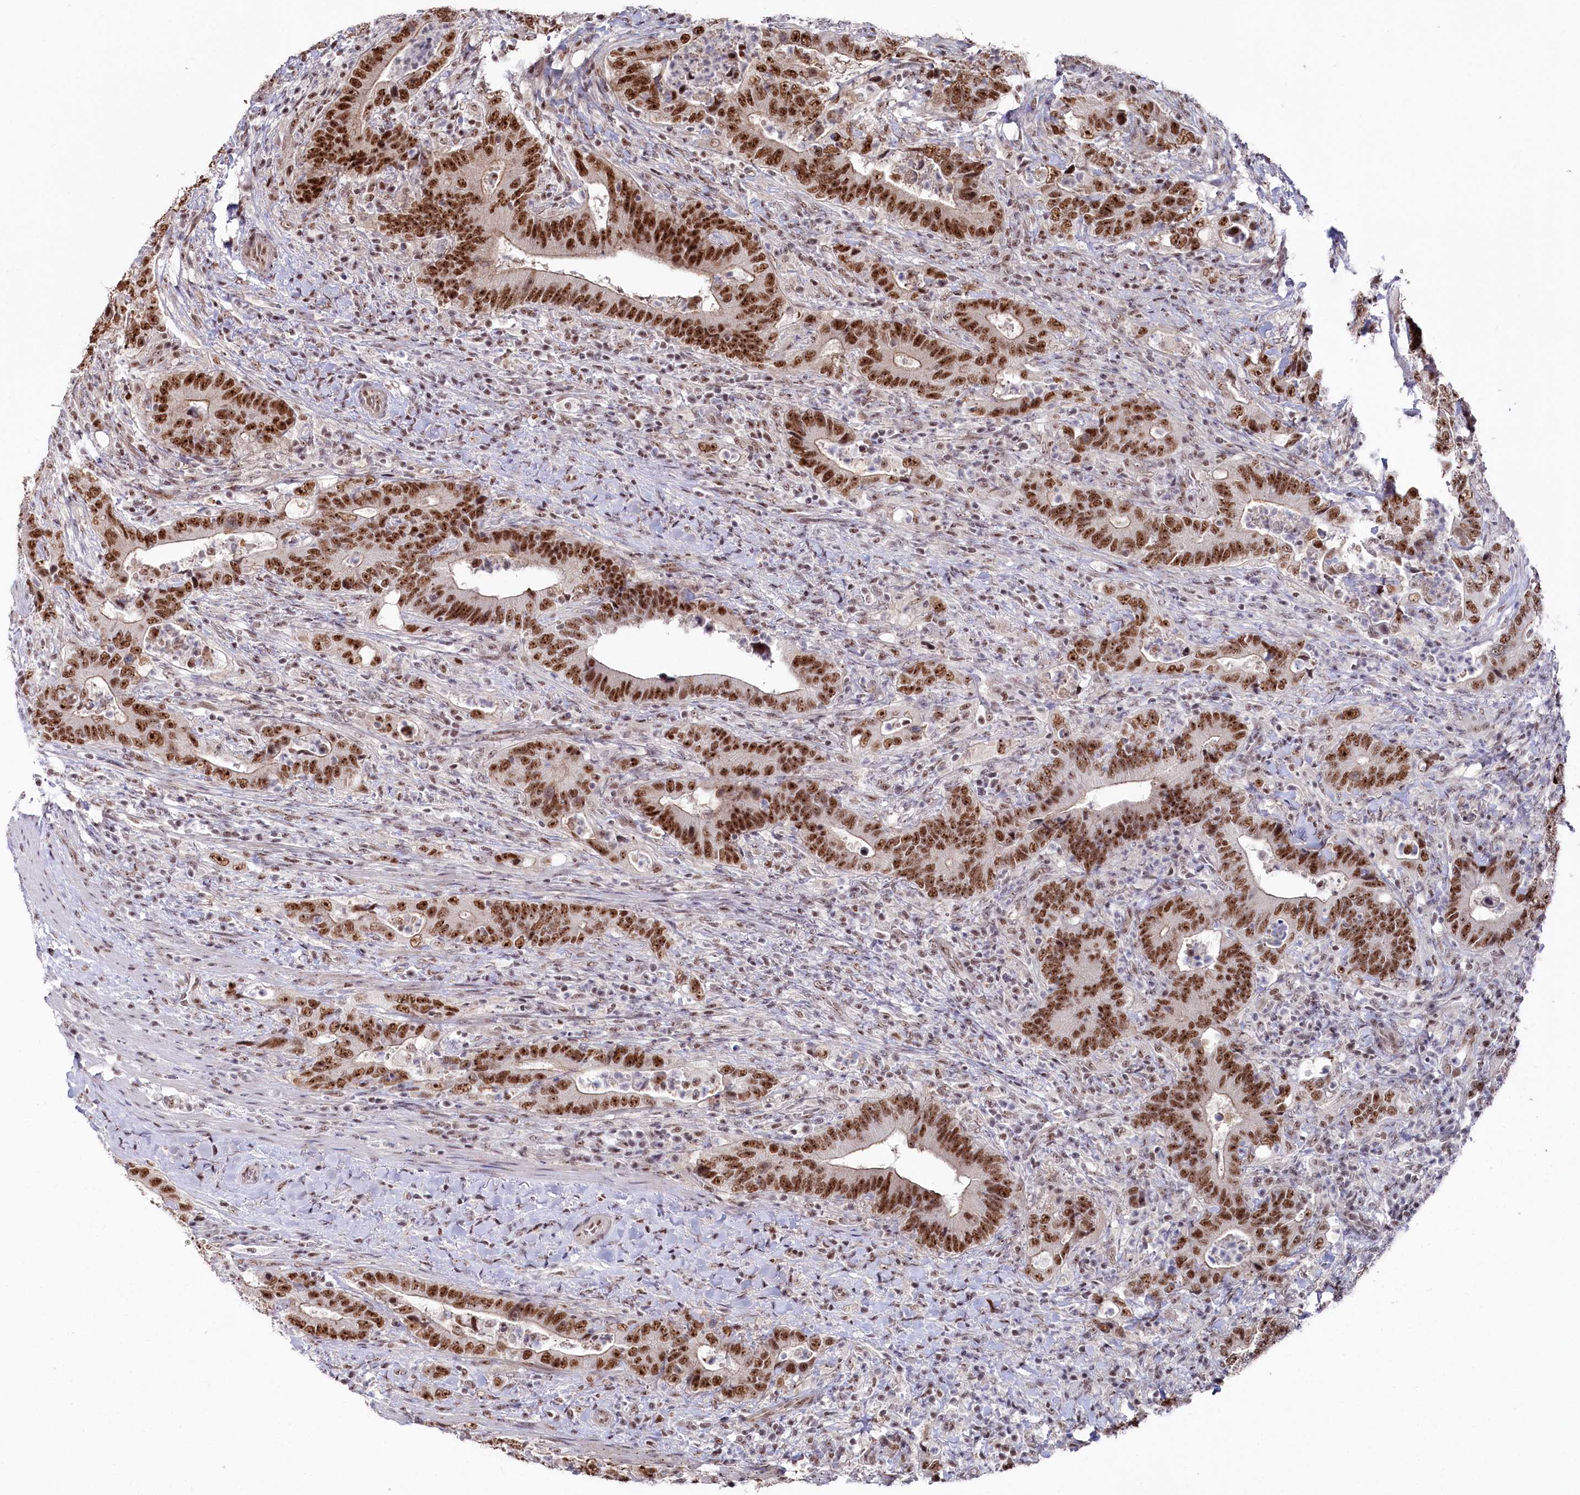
{"staining": {"intensity": "strong", "quantity": ">75%", "location": "nuclear"}, "tissue": "colorectal cancer", "cell_type": "Tumor cells", "image_type": "cancer", "snomed": [{"axis": "morphology", "description": "Adenocarcinoma, NOS"}, {"axis": "topography", "description": "Colon"}], "caption": "Tumor cells show strong nuclear positivity in about >75% of cells in colorectal cancer. The staining was performed using DAB (3,3'-diaminobenzidine), with brown indicating positive protein expression. Nuclei are stained blue with hematoxylin.", "gene": "POLR2H", "patient": {"sex": "female", "age": 75}}